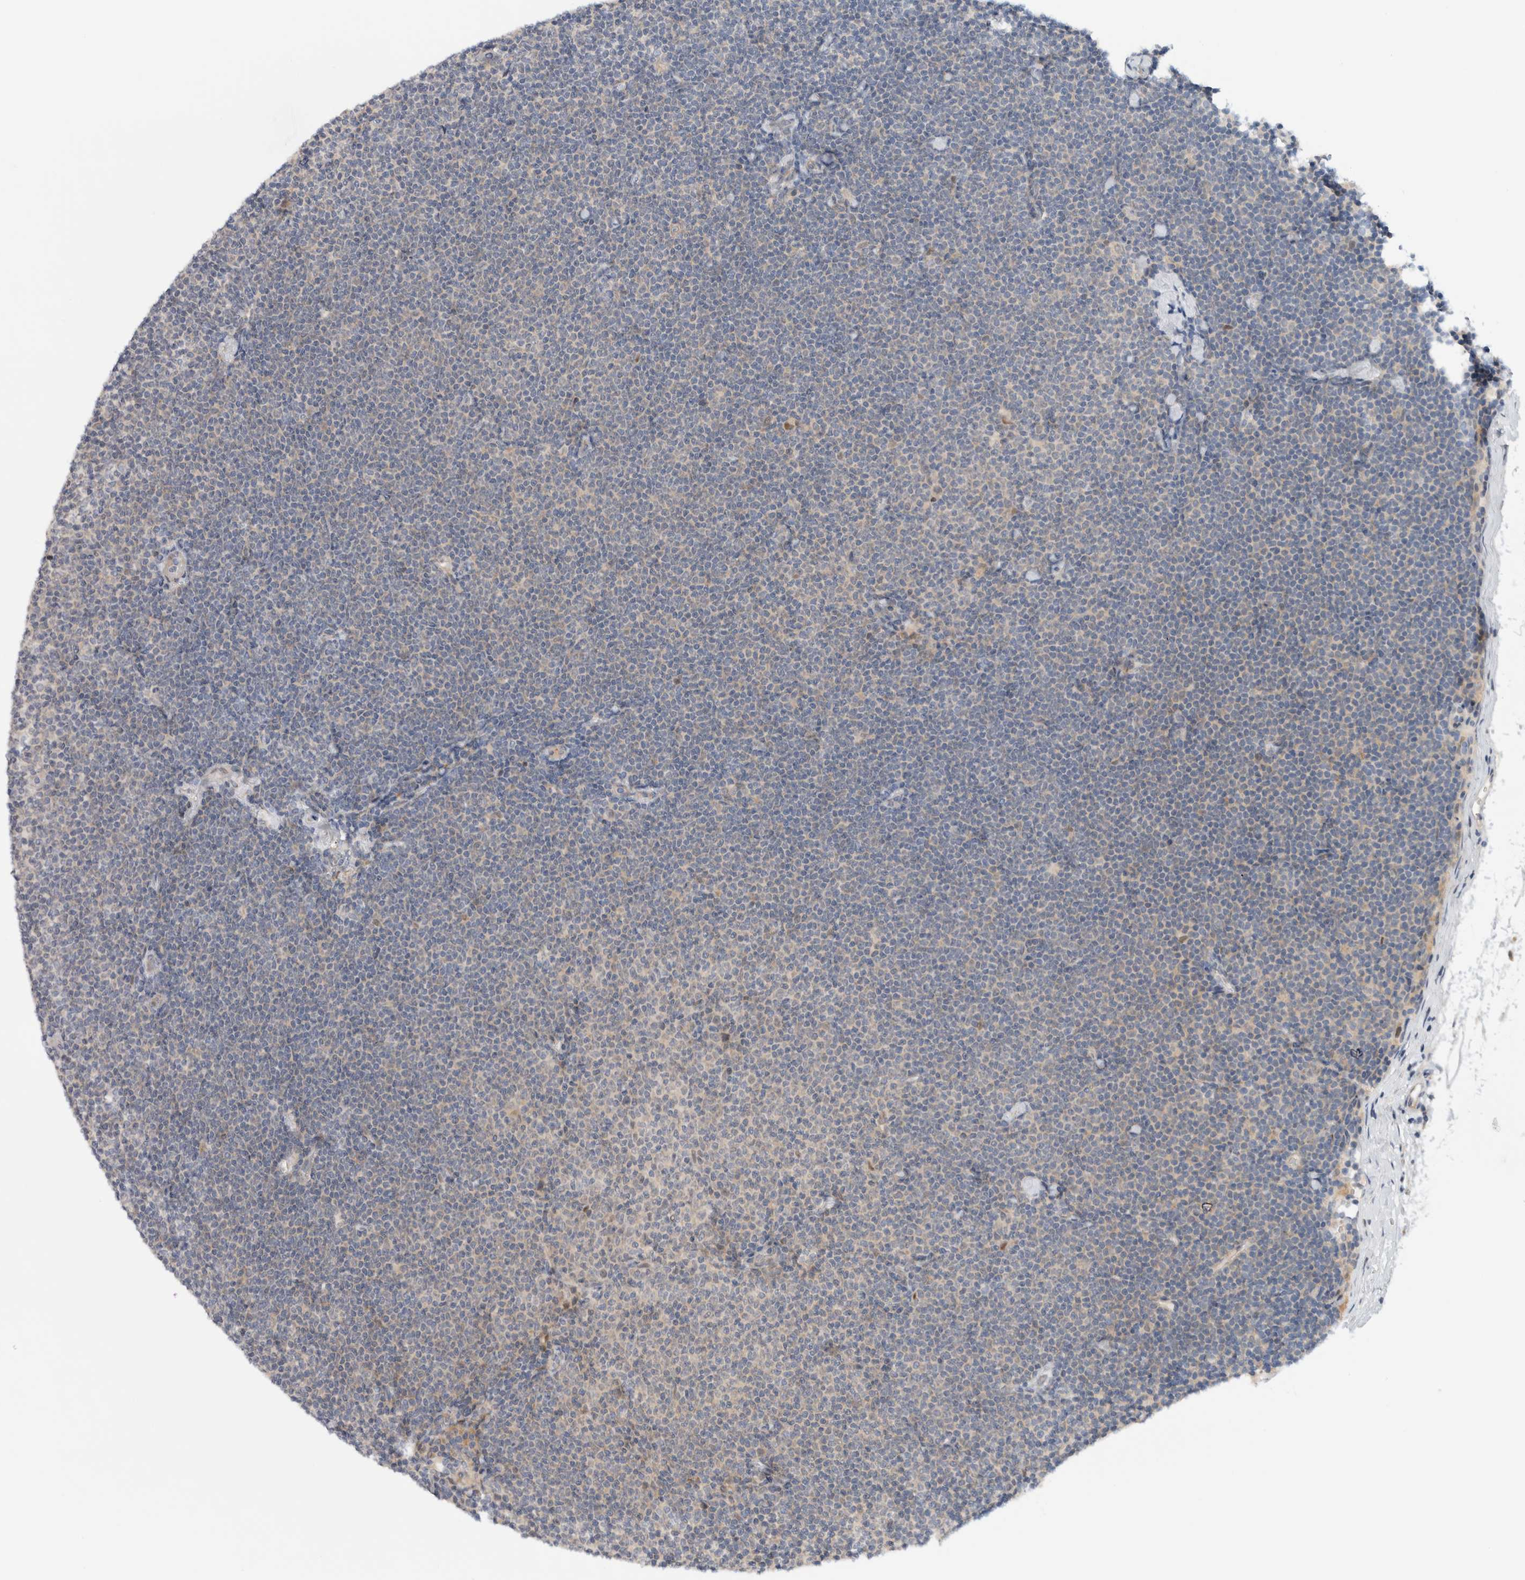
{"staining": {"intensity": "weak", "quantity": "<25%", "location": "cytoplasmic/membranous"}, "tissue": "lymphoma", "cell_type": "Tumor cells", "image_type": "cancer", "snomed": [{"axis": "morphology", "description": "Malignant lymphoma, non-Hodgkin's type, Low grade"}, {"axis": "topography", "description": "Lymph node"}], "caption": "Low-grade malignant lymphoma, non-Hodgkin's type was stained to show a protein in brown. There is no significant positivity in tumor cells. (DAB IHC visualized using brightfield microscopy, high magnification).", "gene": "NCR3LG1", "patient": {"sex": "female", "age": 53}}